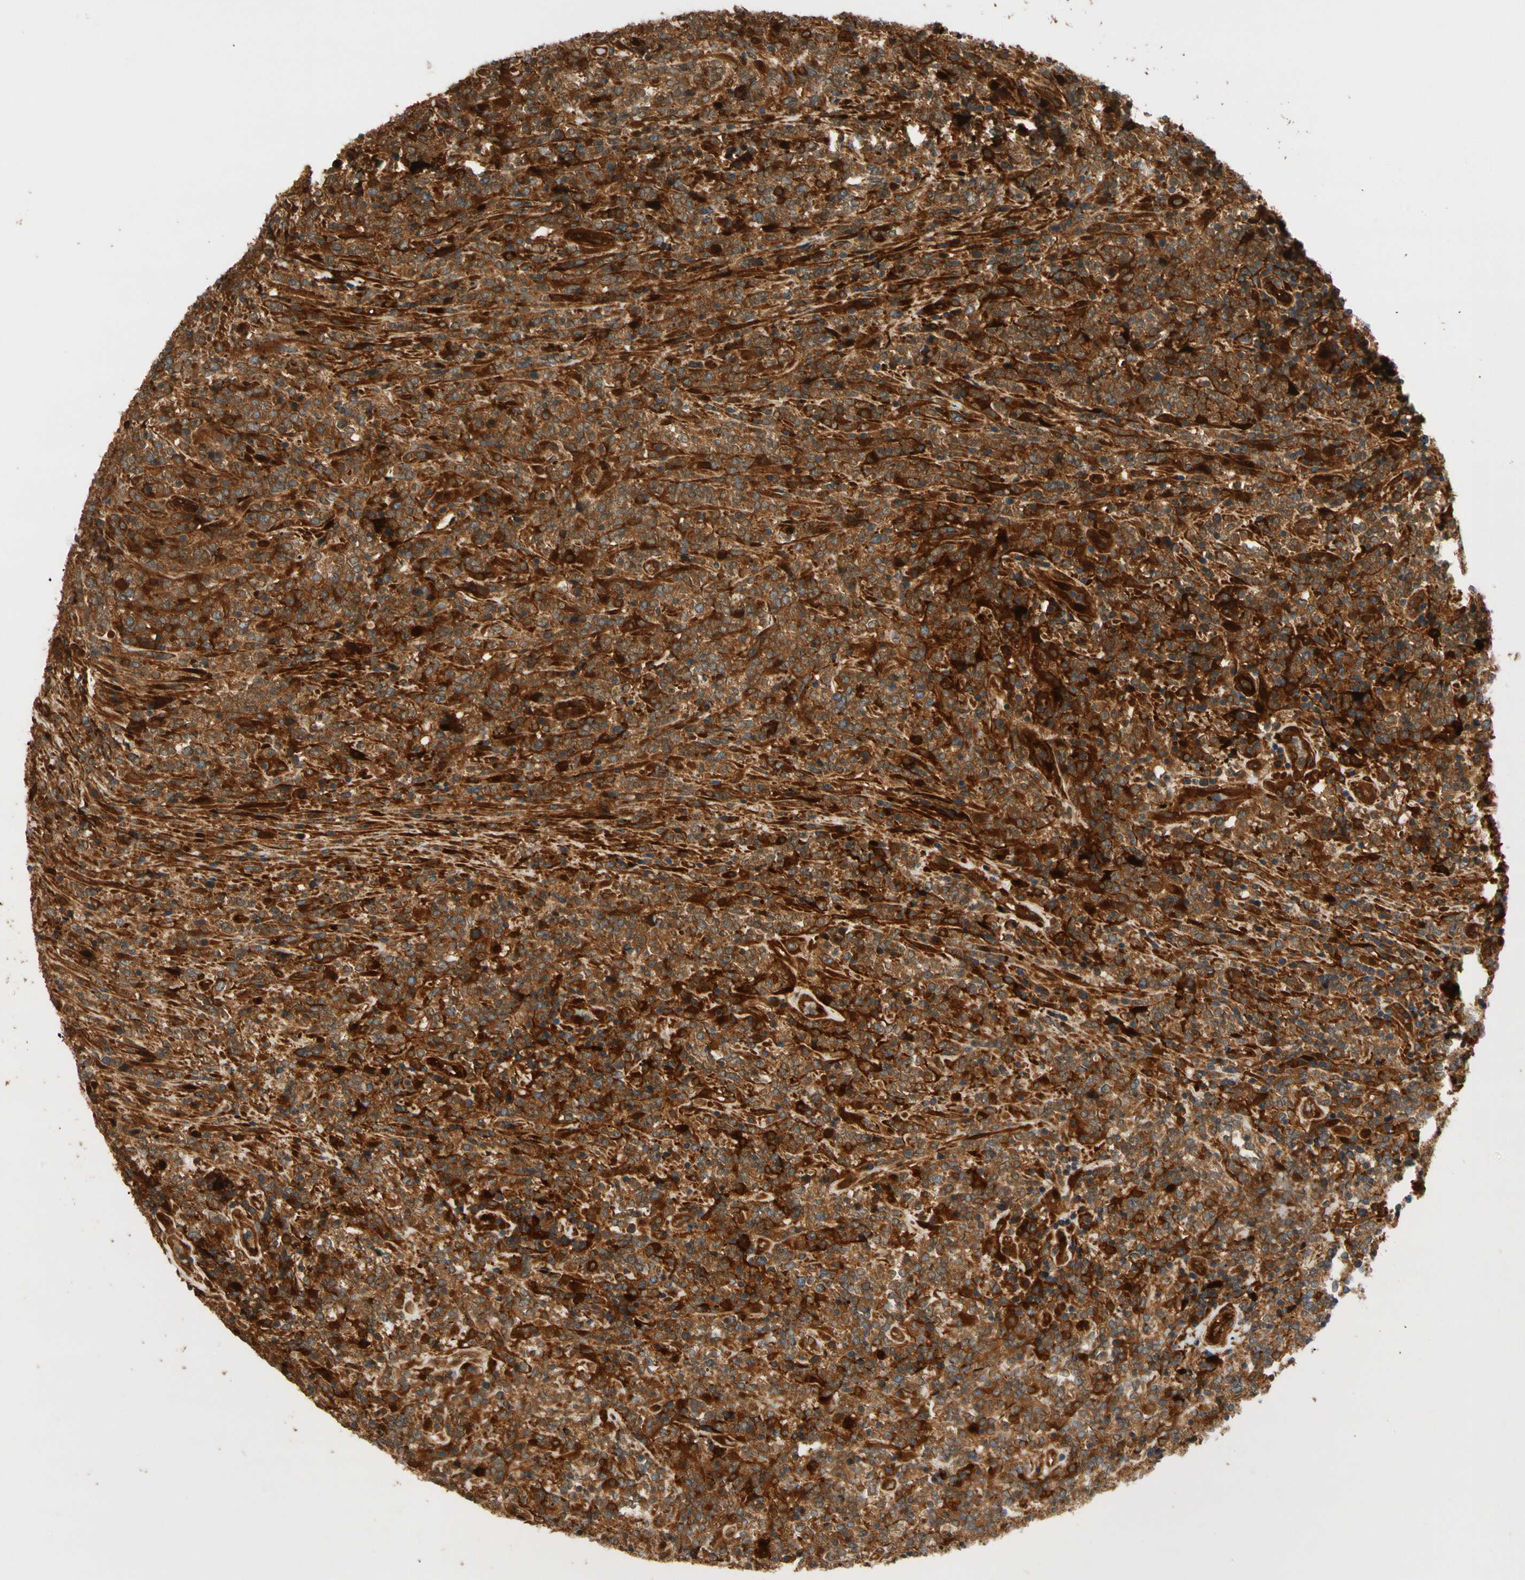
{"staining": {"intensity": "strong", "quantity": ">75%", "location": "cytoplasmic/membranous"}, "tissue": "lymphoma", "cell_type": "Tumor cells", "image_type": "cancer", "snomed": [{"axis": "morphology", "description": "Malignant lymphoma, non-Hodgkin's type, High grade"}, {"axis": "topography", "description": "Soft tissue"}], "caption": "Malignant lymphoma, non-Hodgkin's type (high-grade) stained for a protein reveals strong cytoplasmic/membranous positivity in tumor cells.", "gene": "PARP14", "patient": {"sex": "male", "age": 18}}